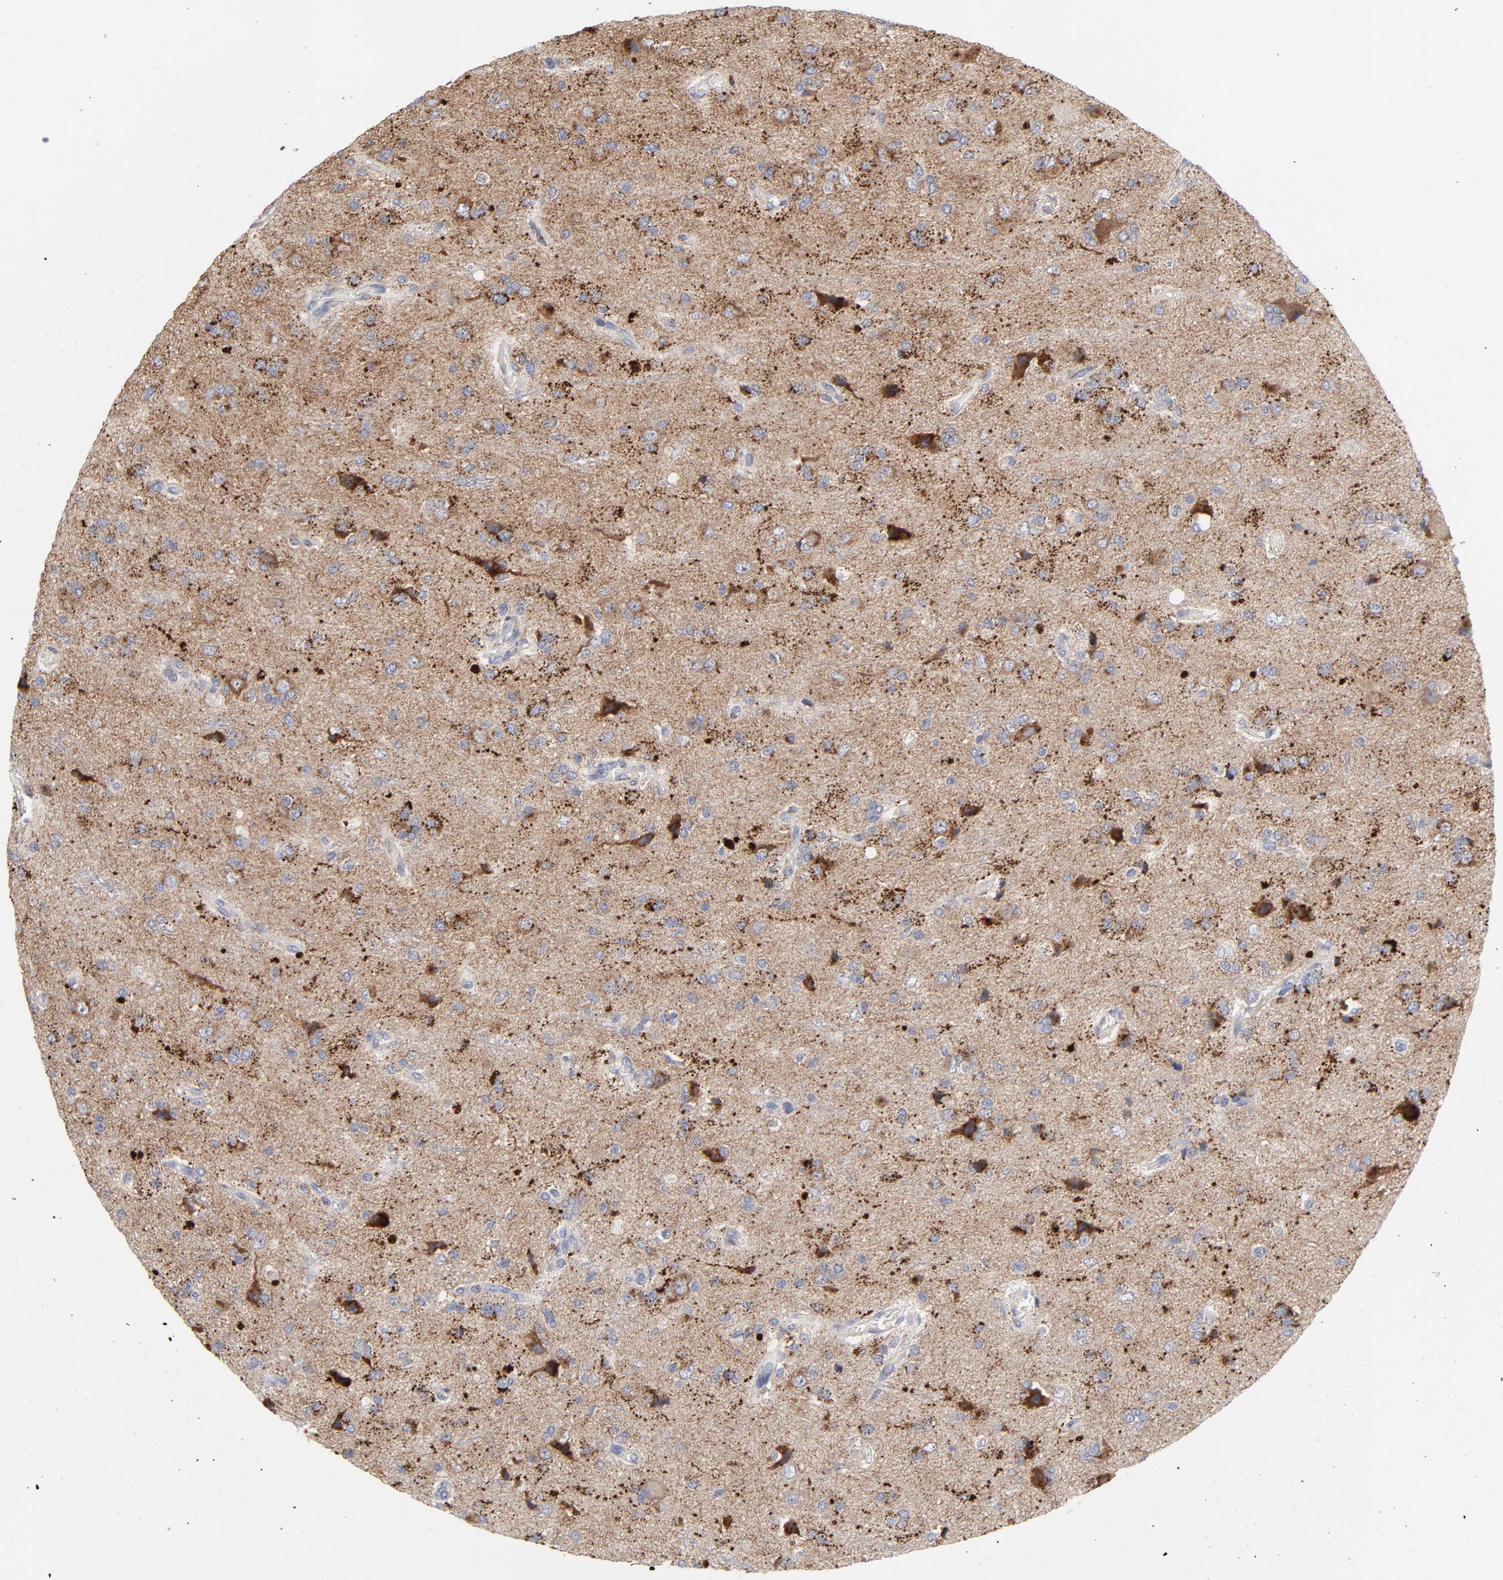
{"staining": {"intensity": "negative", "quantity": "none", "location": "none"}, "tissue": "glioma", "cell_type": "Tumor cells", "image_type": "cancer", "snomed": [{"axis": "morphology", "description": "Glioma, malignant, High grade"}, {"axis": "topography", "description": "Brain"}], "caption": "Immunohistochemical staining of glioma demonstrates no significant staining in tumor cells. (Brightfield microscopy of DAB immunohistochemistry (IHC) at high magnification).", "gene": "CPE", "patient": {"sex": "male", "age": 47}}